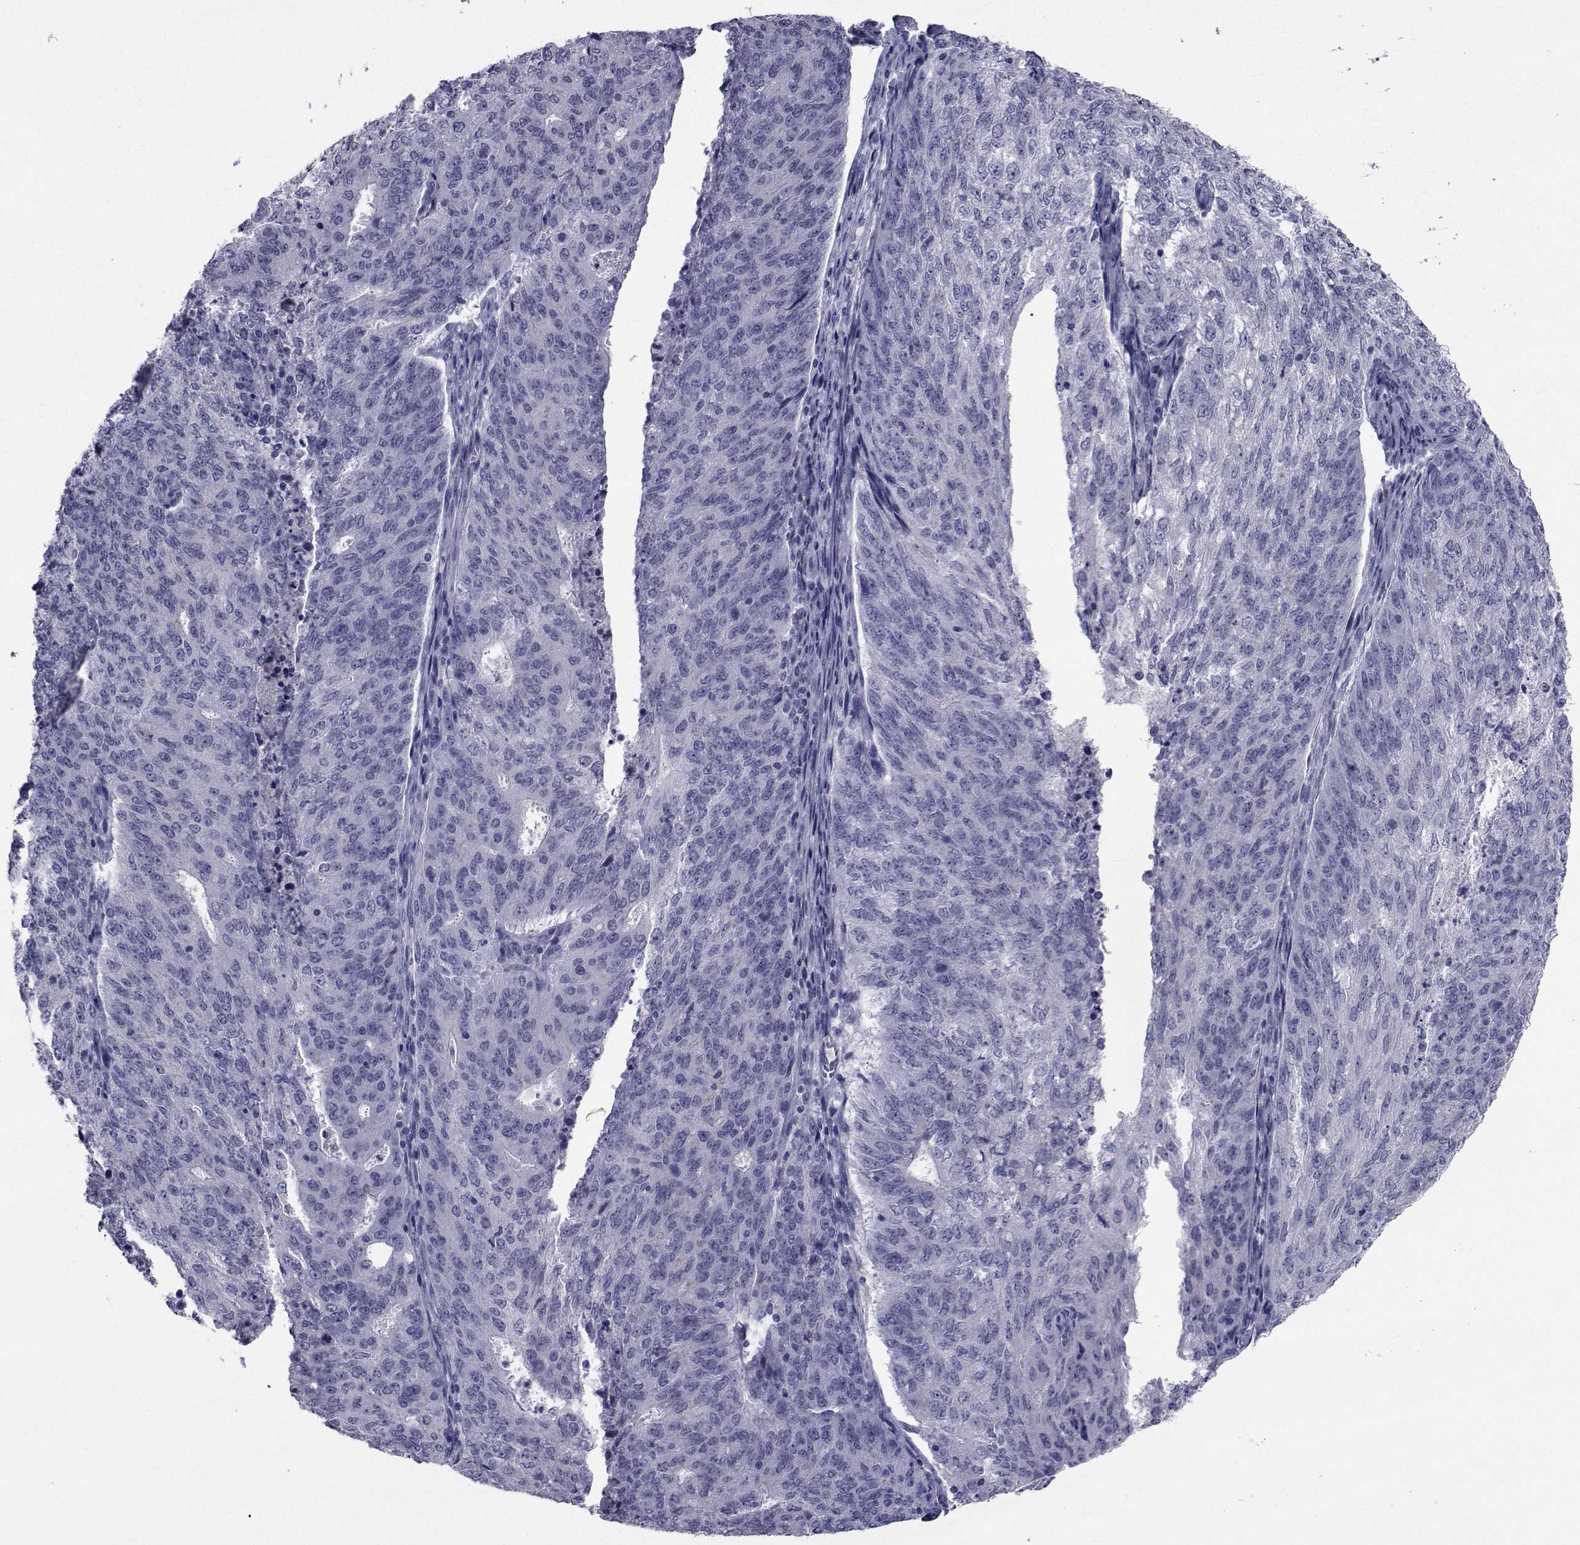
{"staining": {"intensity": "negative", "quantity": "none", "location": "none"}, "tissue": "endometrial cancer", "cell_type": "Tumor cells", "image_type": "cancer", "snomed": [{"axis": "morphology", "description": "Adenocarcinoma, NOS"}, {"axis": "topography", "description": "Endometrium"}], "caption": "Protein analysis of endometrial cancer (adenocarcinoma) reveals no significant expression in tumor cells. (DAB IHC with hematoxylin counter stain).", "gene": "SEMA5B", "patient": {"sex": "female", "age": 82}}